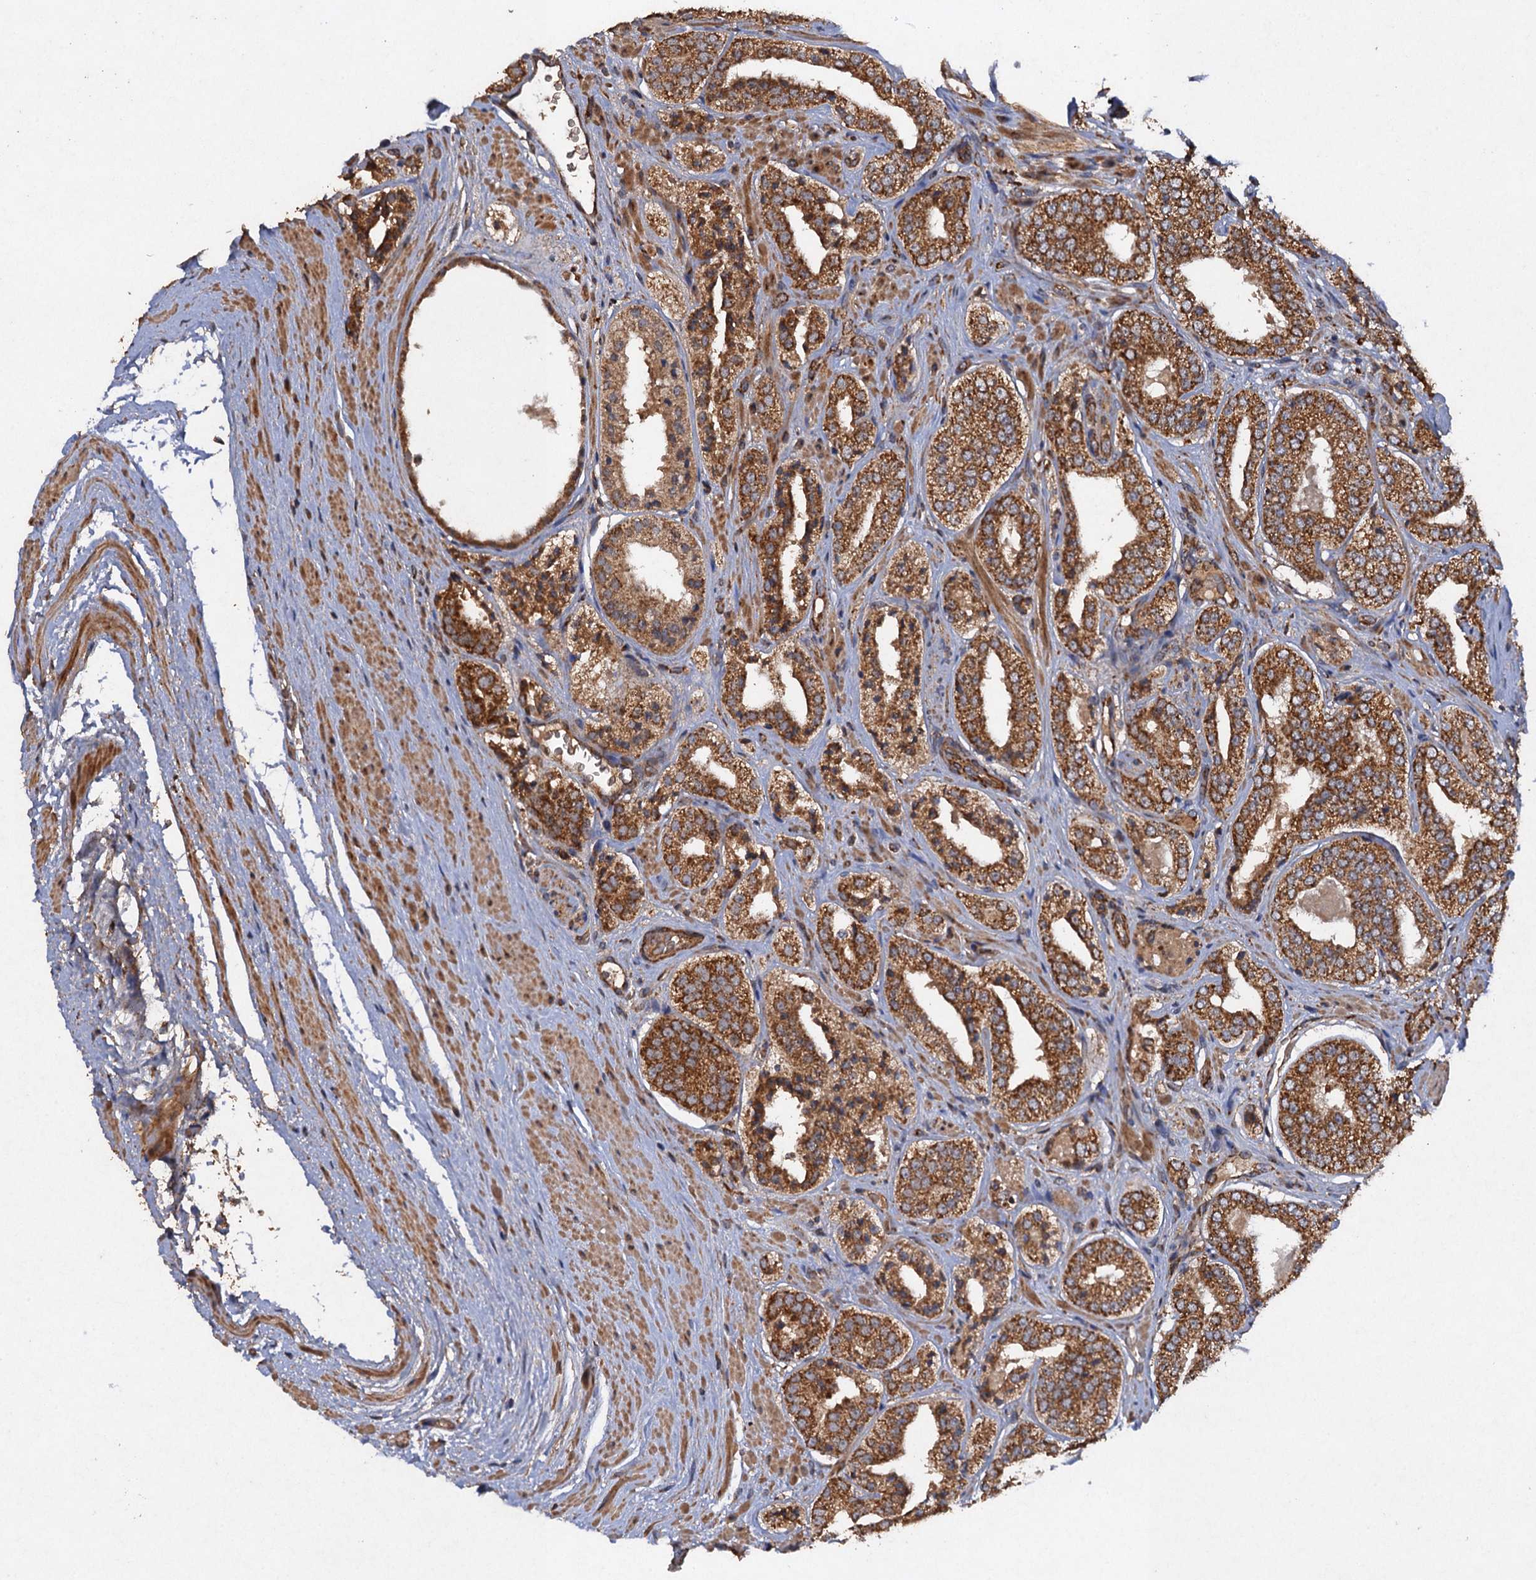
{"staining": {"intensity": "moderate", "quantity": ">75%", "location": "cytoplasmic/membranous"}, "tissue": "prostate cancer", "cell_type": "Tumor cells", "image_type": "cancer", "snomed": [{"axis": "morphology", "description": "Adenocarcinoma, High grade"}, {"axis": "topography", "description": "Prostate"}], "caption": "This is a histology image of immunohistochemistry (IHC) staining of high-grade adenocarcinoma (prostate), which shows moderate staining in the cytoplasmic/membranous of tumor cells.", "gene": "NDUFA13", "patient": {"sex": "male", "age": 71}}